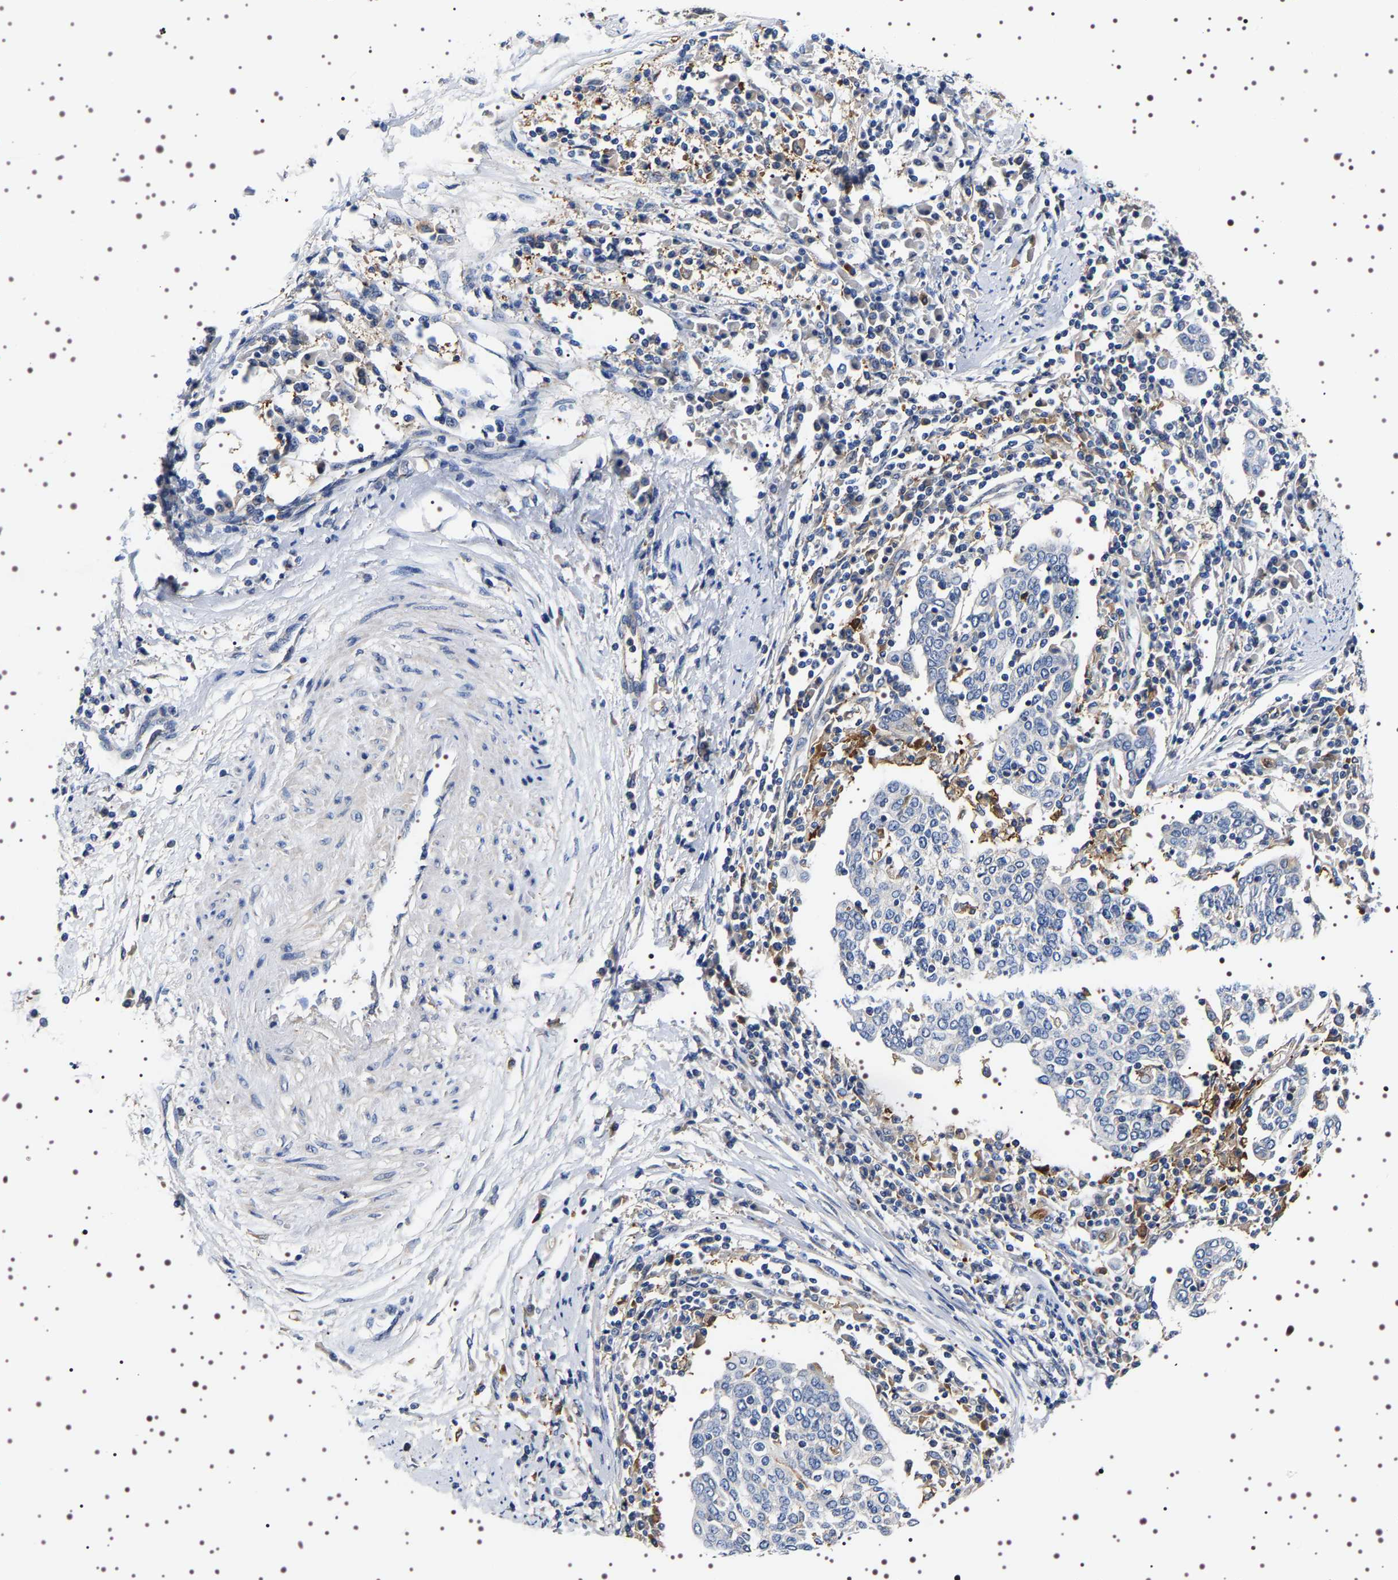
{"staining": {"intensity": "negative", "quantity": "none", "location": "none"}, "tissue": "cervical cancer", "cell_type": "Tumor cells", "image_type": "cancer", "snomed": [{"axis": "morphology", "description": "Squamous cell carcinoma, NOS"}, {"axis": "topography", "description": "Cervix"}], "caption": "Immunohistochemical staining of human cervical cancer (squamous cell carcinoma) displays no significant staining in tumor cells.", "gene": "ALPL", "patient": {"sex": "female", "age": 40}}